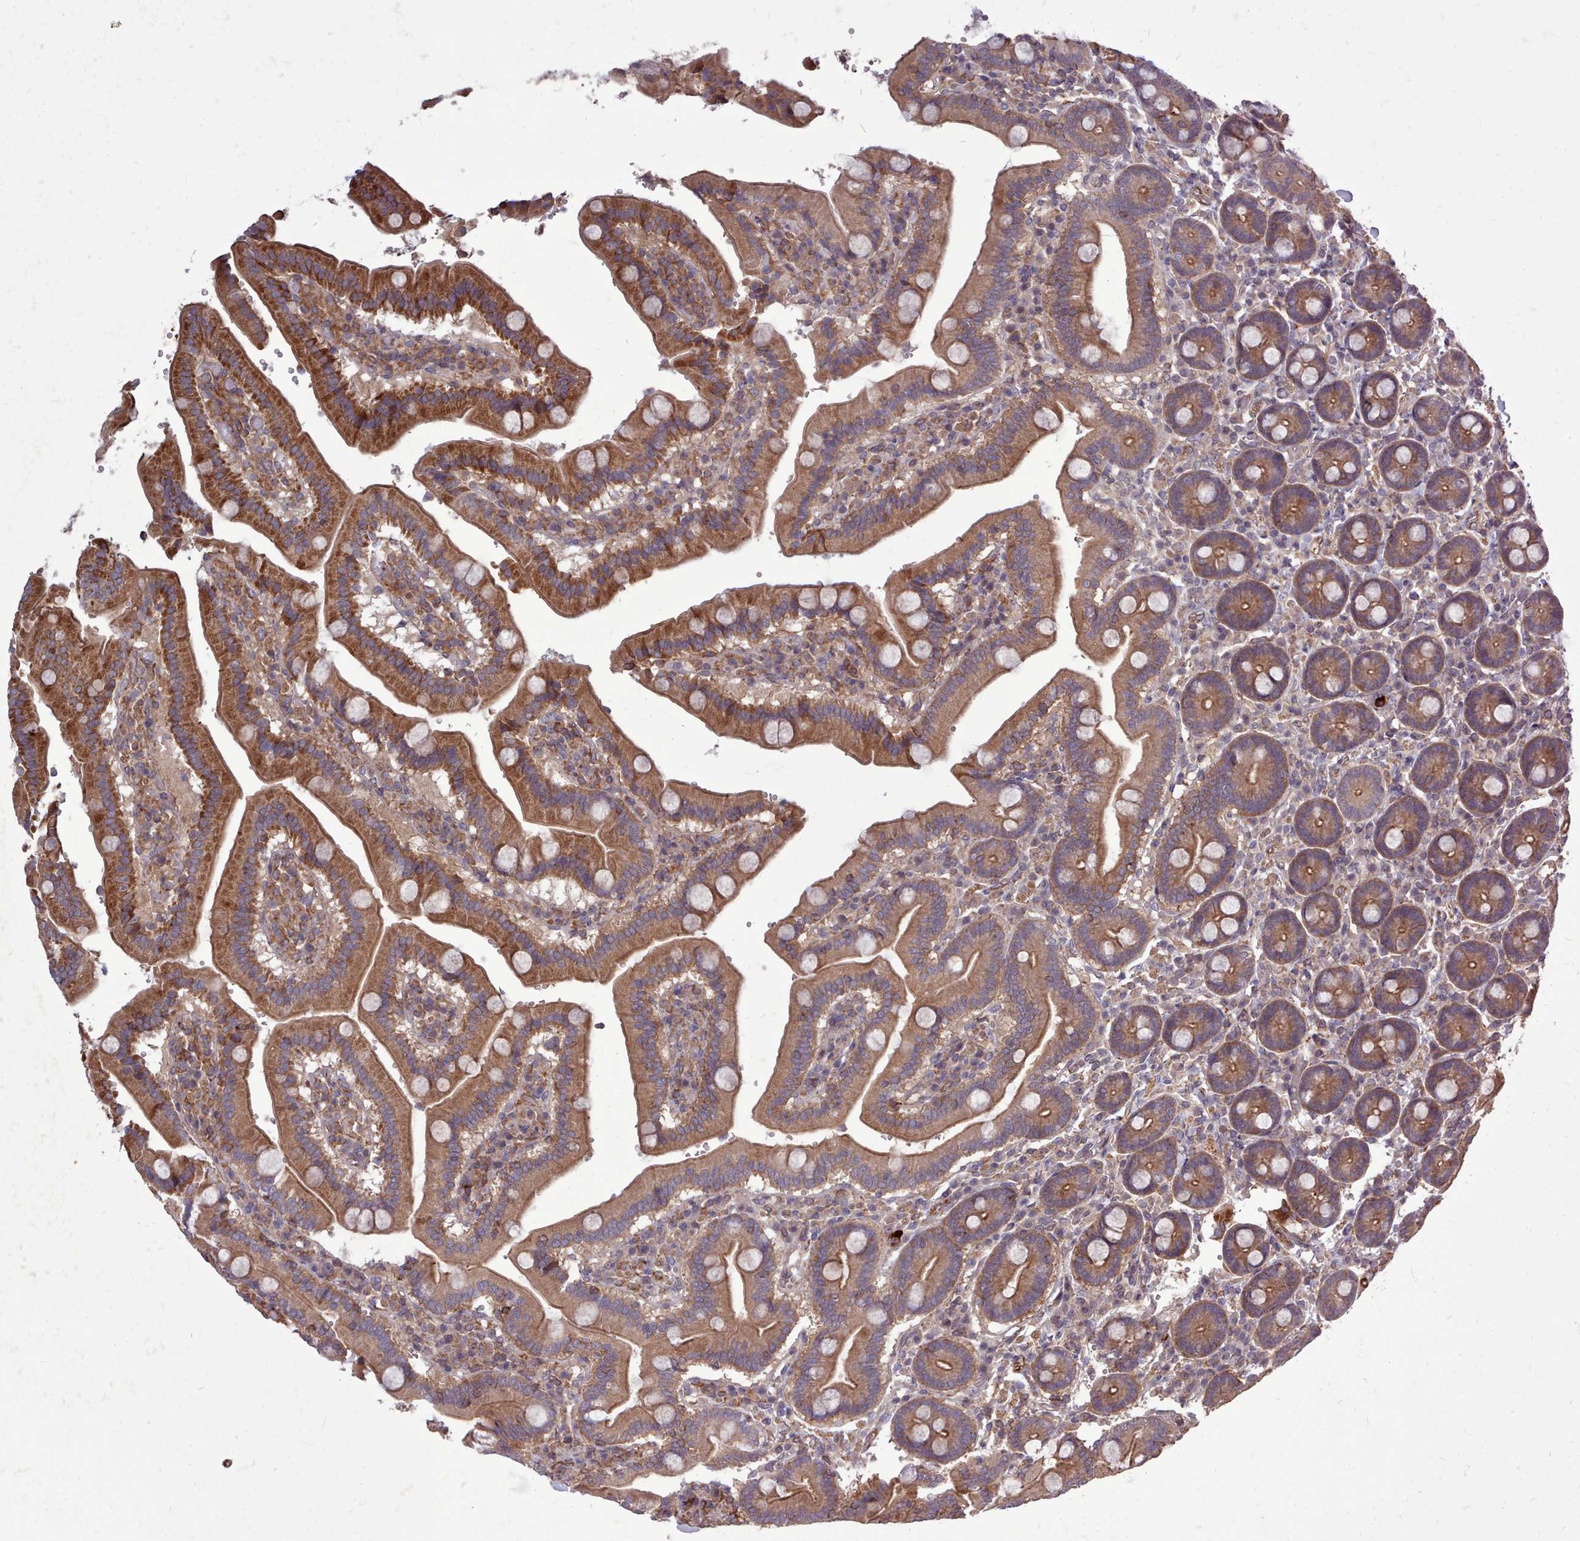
{"staining": {"intensity": "moderate", "quantity": ">75%", "location": "cytoplasmic/membranous"}, "tissue": "duodenum", "cell_type": "Glandular cells", "image_type": "normal", "snomed": [{"axis": "morphology", "description": "Normal tissue, NOS"}, {"axis": "topography", "description": "Duodenum"}], "caption": "Normal duodenum was stained to show a protein in brown. There is medium levels of moderate cytoplasmic/membranous staining in approximately >75% of glandular cells. (brown staining indicates protein expression, while blue staining denotes nuclei).", "gene": "STUB1", "patient": {"sex": "female", "age": 62}}